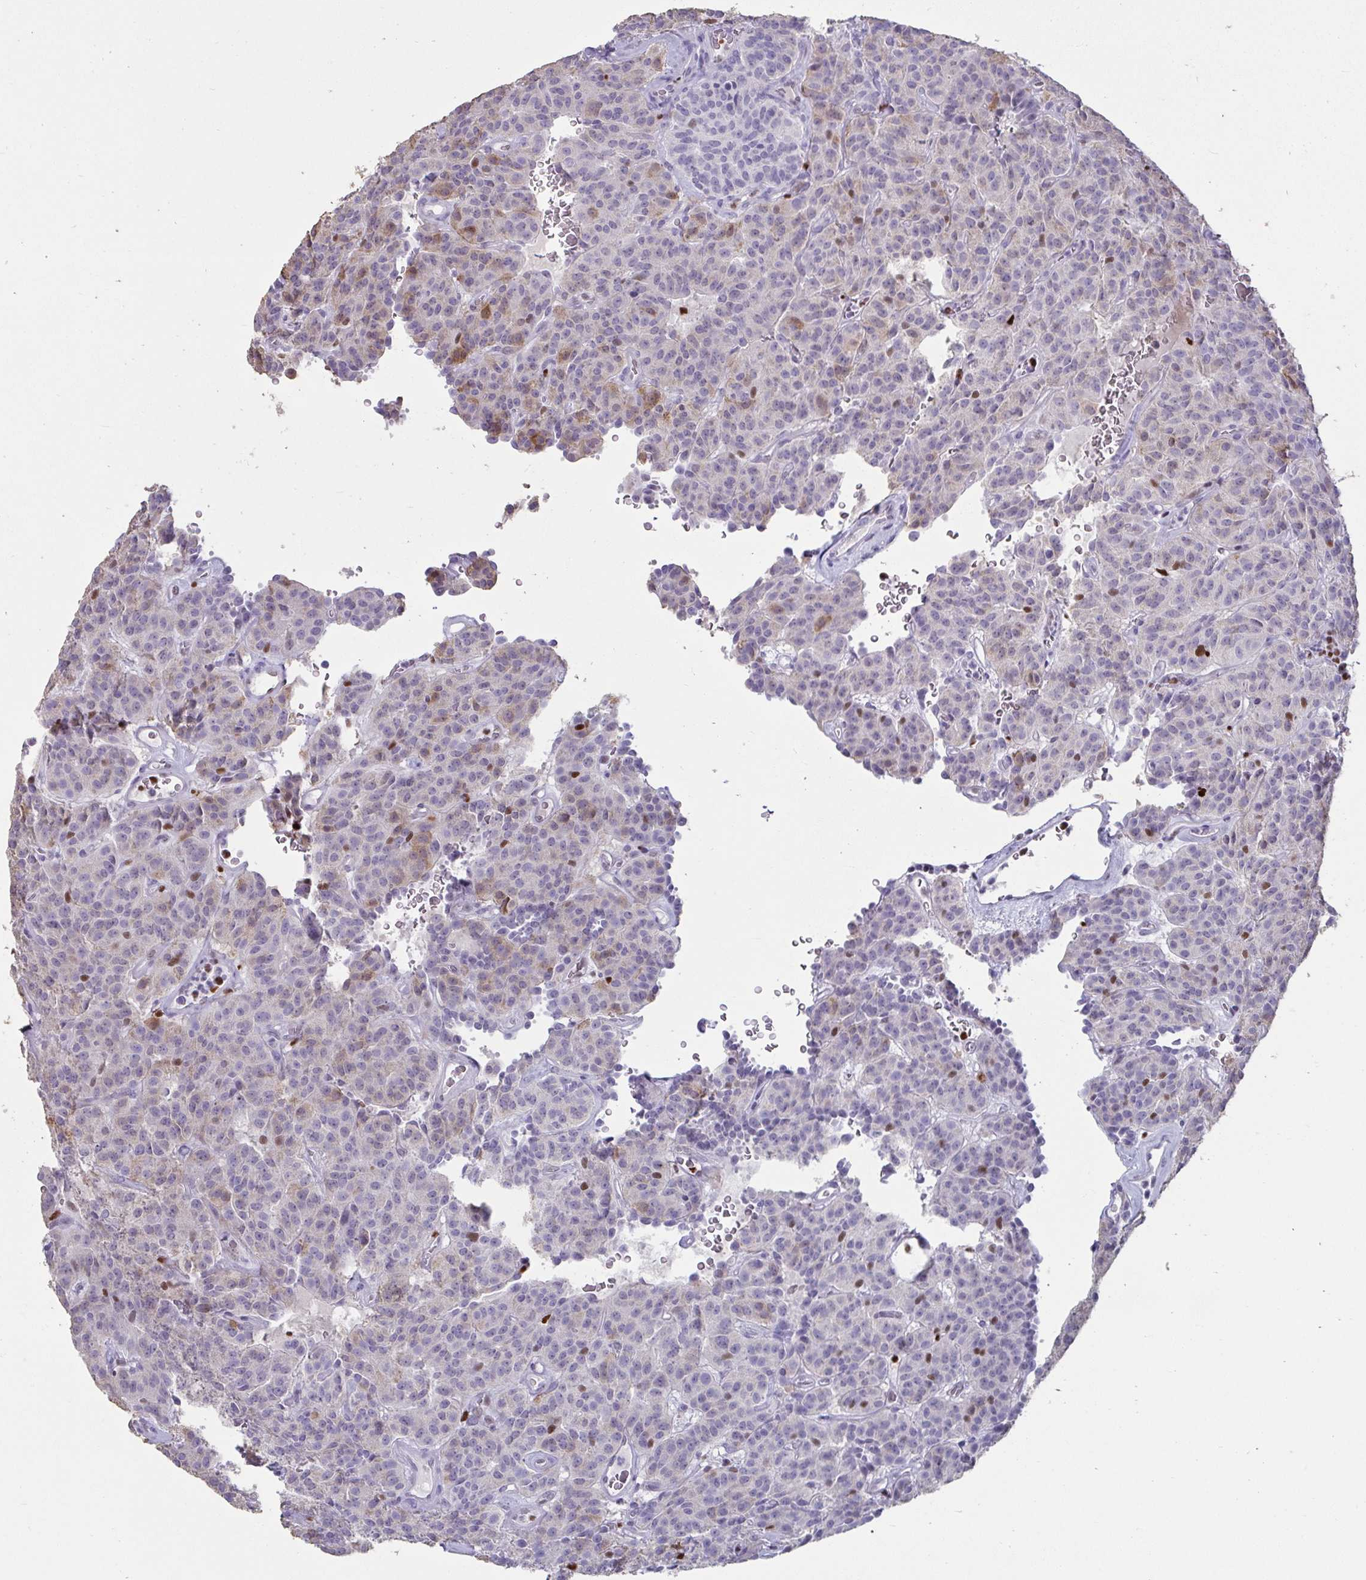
{"staining": {"intensity": "weak", "quantity": "<25%", "location": "cytoplasmic/membranous"}, "tissue": "carcinoid", "cell_type": "Tumor cells", "image_type": "cancer", "snomed": [{"axis": "morphology", "description": "Carcinoid, malignant, NOS"}, {"axis": "topography", "description": "Lung"}], "caption": "DAB (3,3'-diaminobenzidine) immunohistochemical staining of human carcinoid displays no significant staining in tumor cells.", "gene": "ZNF586", "patient": {"sex": "female", "age": 61}}